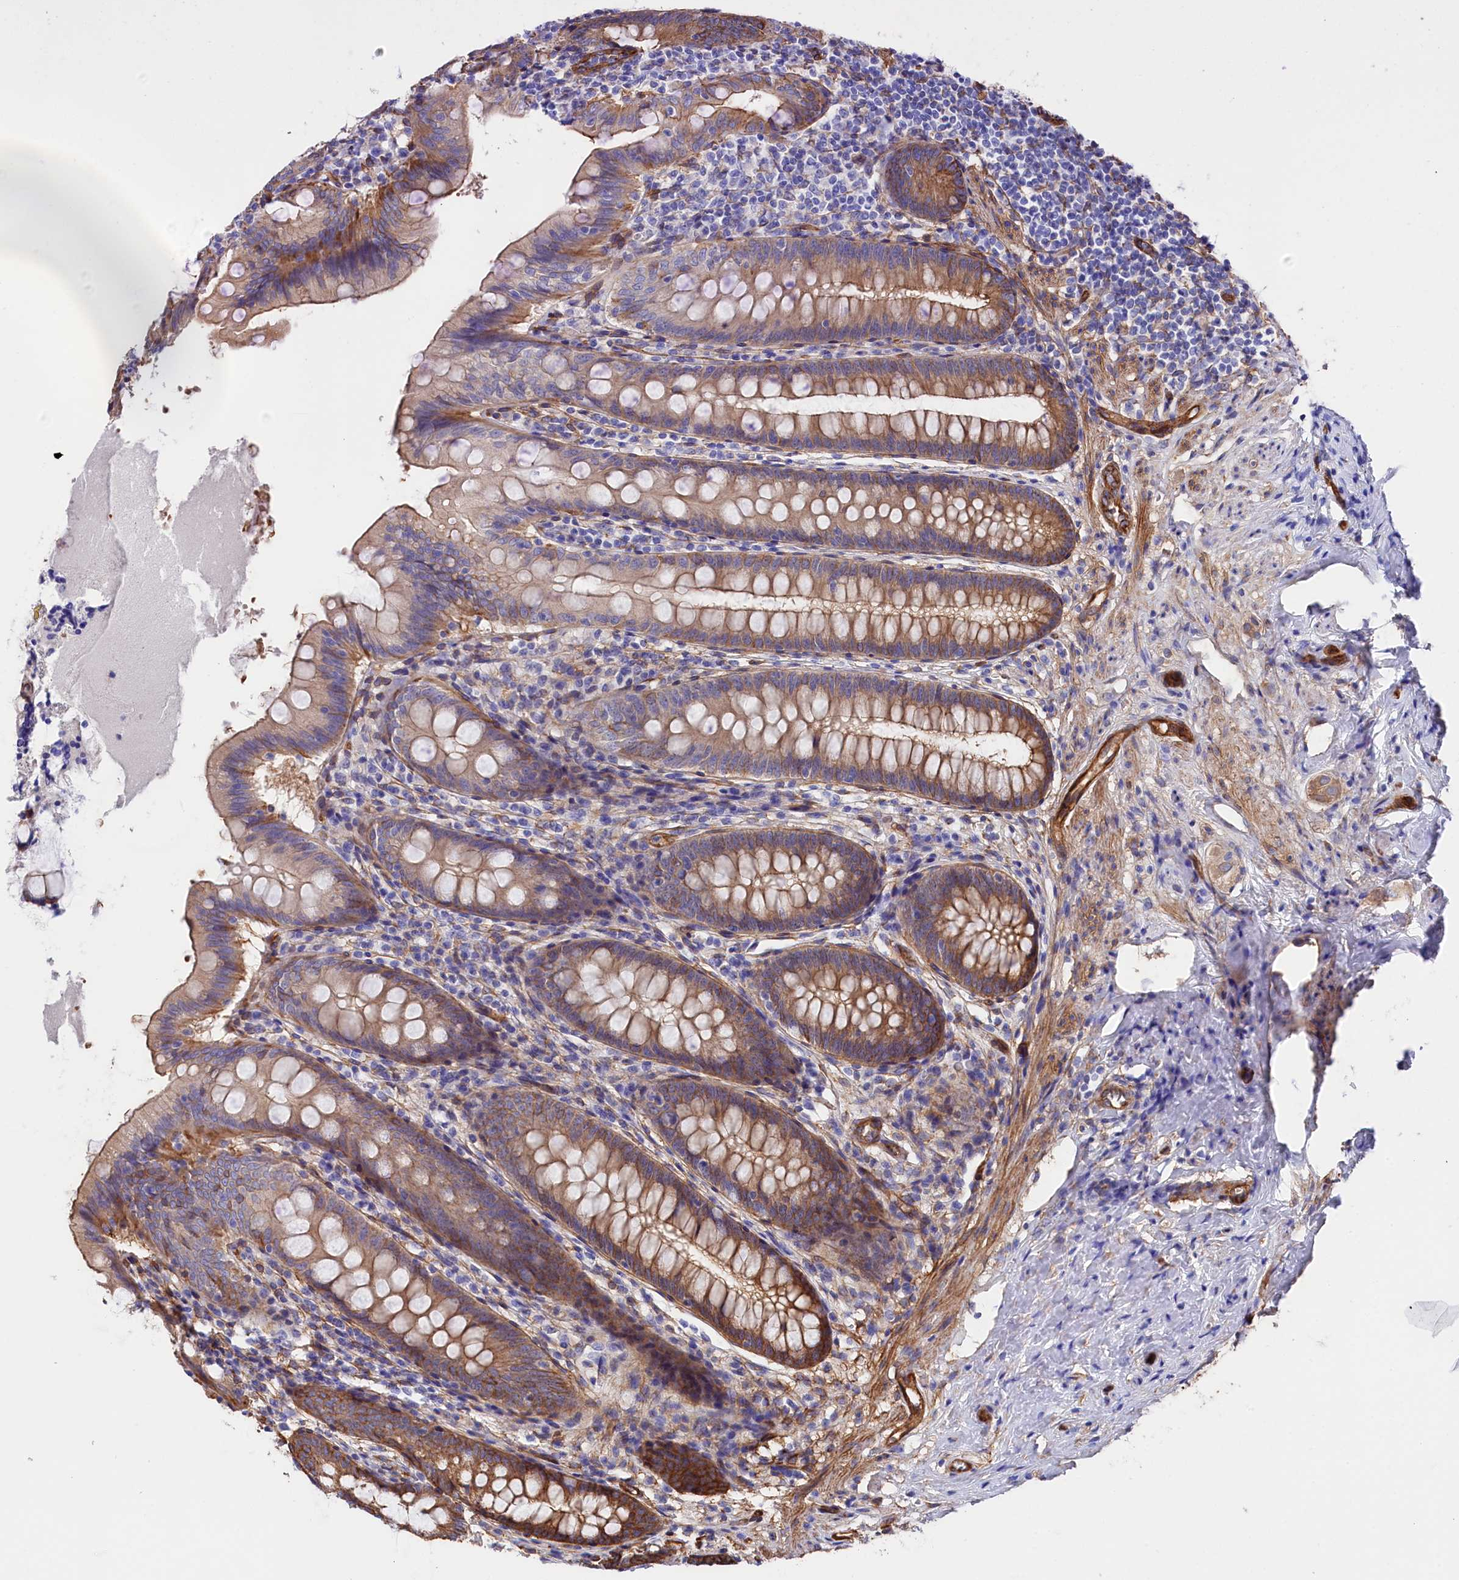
{"staining": {"intensity": "moderate", "quantity": ">75%", "location": "cytoplasmic/membranous"}, "tissue": "appendix", "cell_type": "Glandular cells", "image_type": "normal", "snomed": [{"axis": "morphology", "description": "Normal tissue, NOS"}, {"axis": "topography", "description": "Appendix"}], "caption": "Immunohistochemical staining of unremarkable human appendix displays medium levels of moderate cytoplasmic/membranous staining in approximately >75% of glandular cells. The staining was performed using DAB, with brown indicating positive protein expression. Nuclei are stained blue with hematoxylin.", "gene": "TNKS1BP1", "patient": {"sex": "female", "age": 51}}